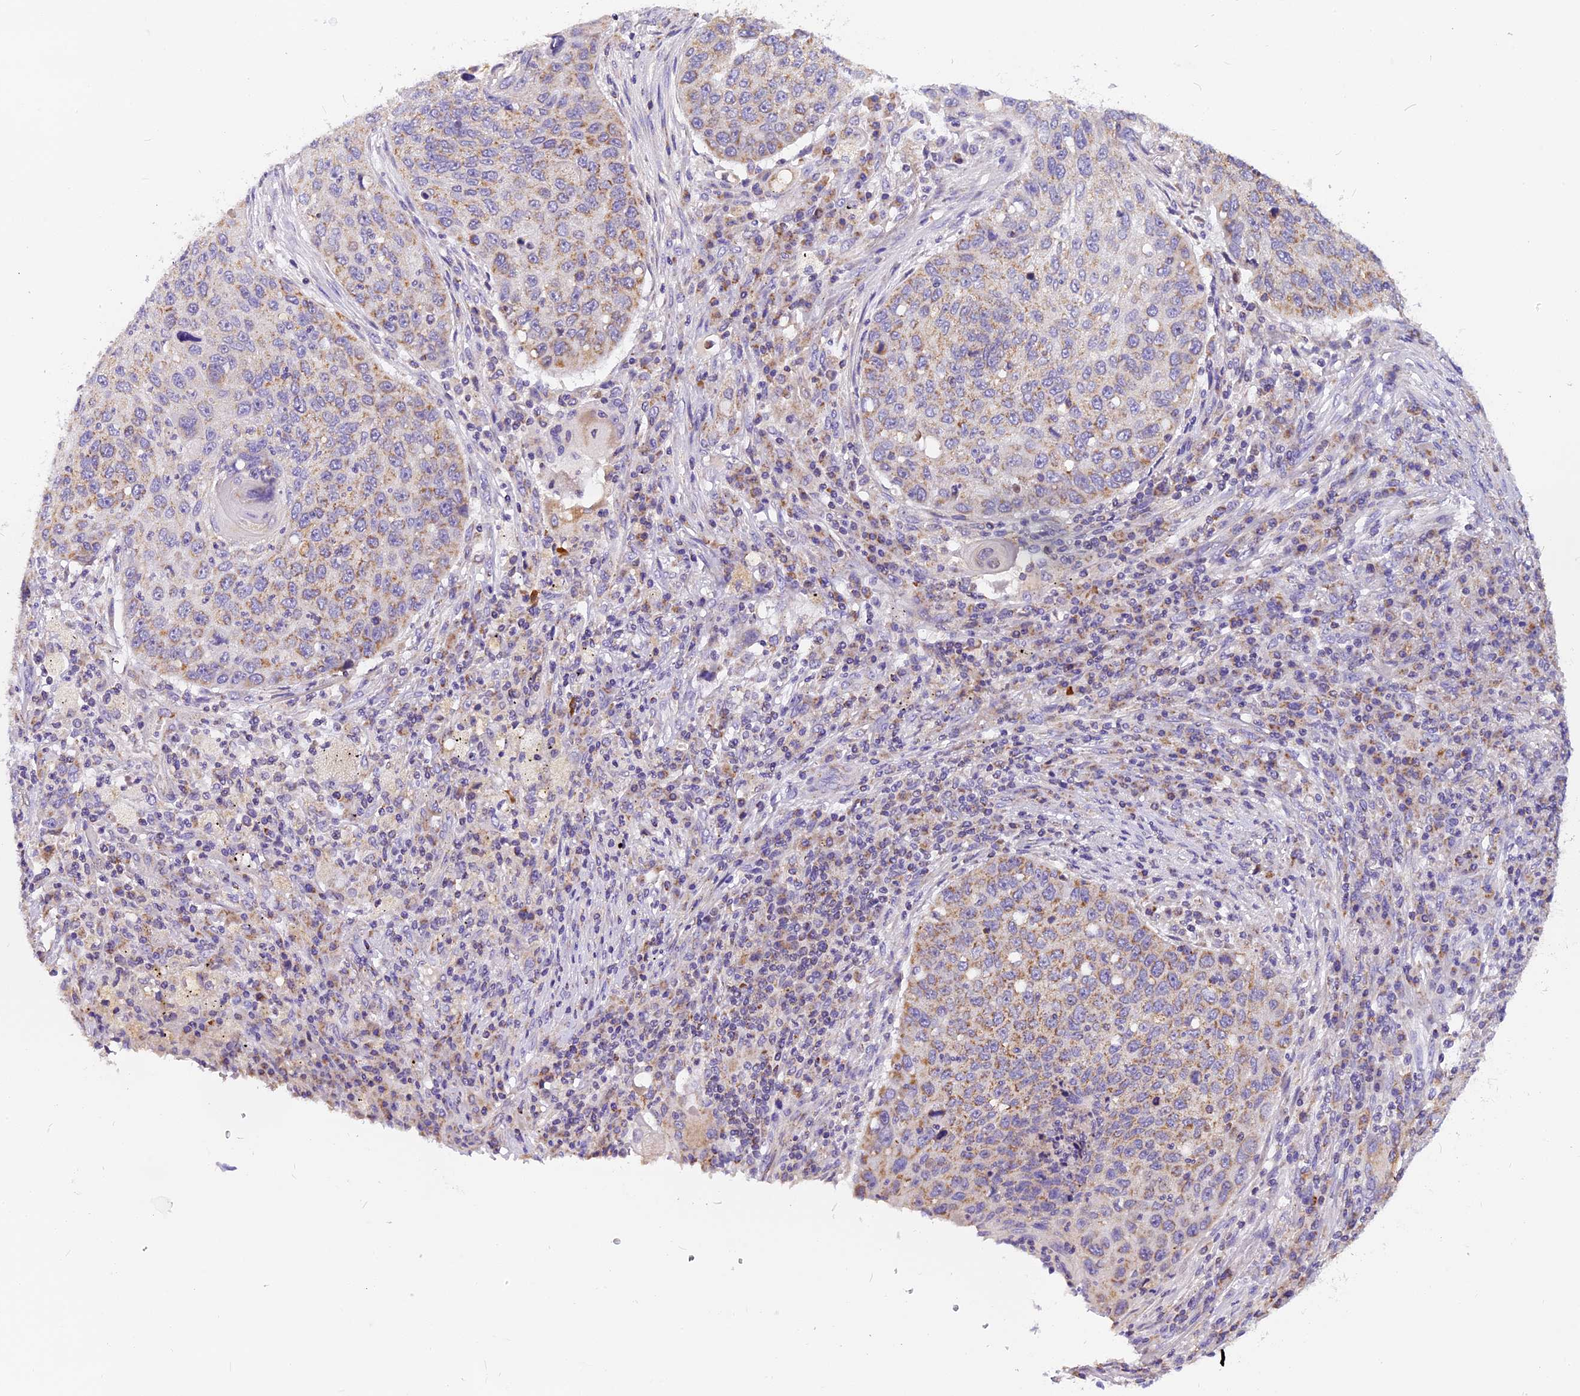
{"staining": {"intensity": "weak", "quantity": ">75%", "location": "cytoplasmic/membranous"}, "tissue": "lung cancer", "cell_type": "Tumor cells", "image_type": "cancer", "snomed": [{"axis": "morphology", "description": "Squamous cell carcinoma, NOS"}, {"axis": "topography", "description": "Lung"}], "caption": "This micrograph exhibits IHC staining of lung cancer (squamous cell carcinoma), with low weak cytoplasmic/membranous expression in approximately >75% of tumor cells.", "gene": "MGME1", "patient": {"sex": "female", "age": 63}}